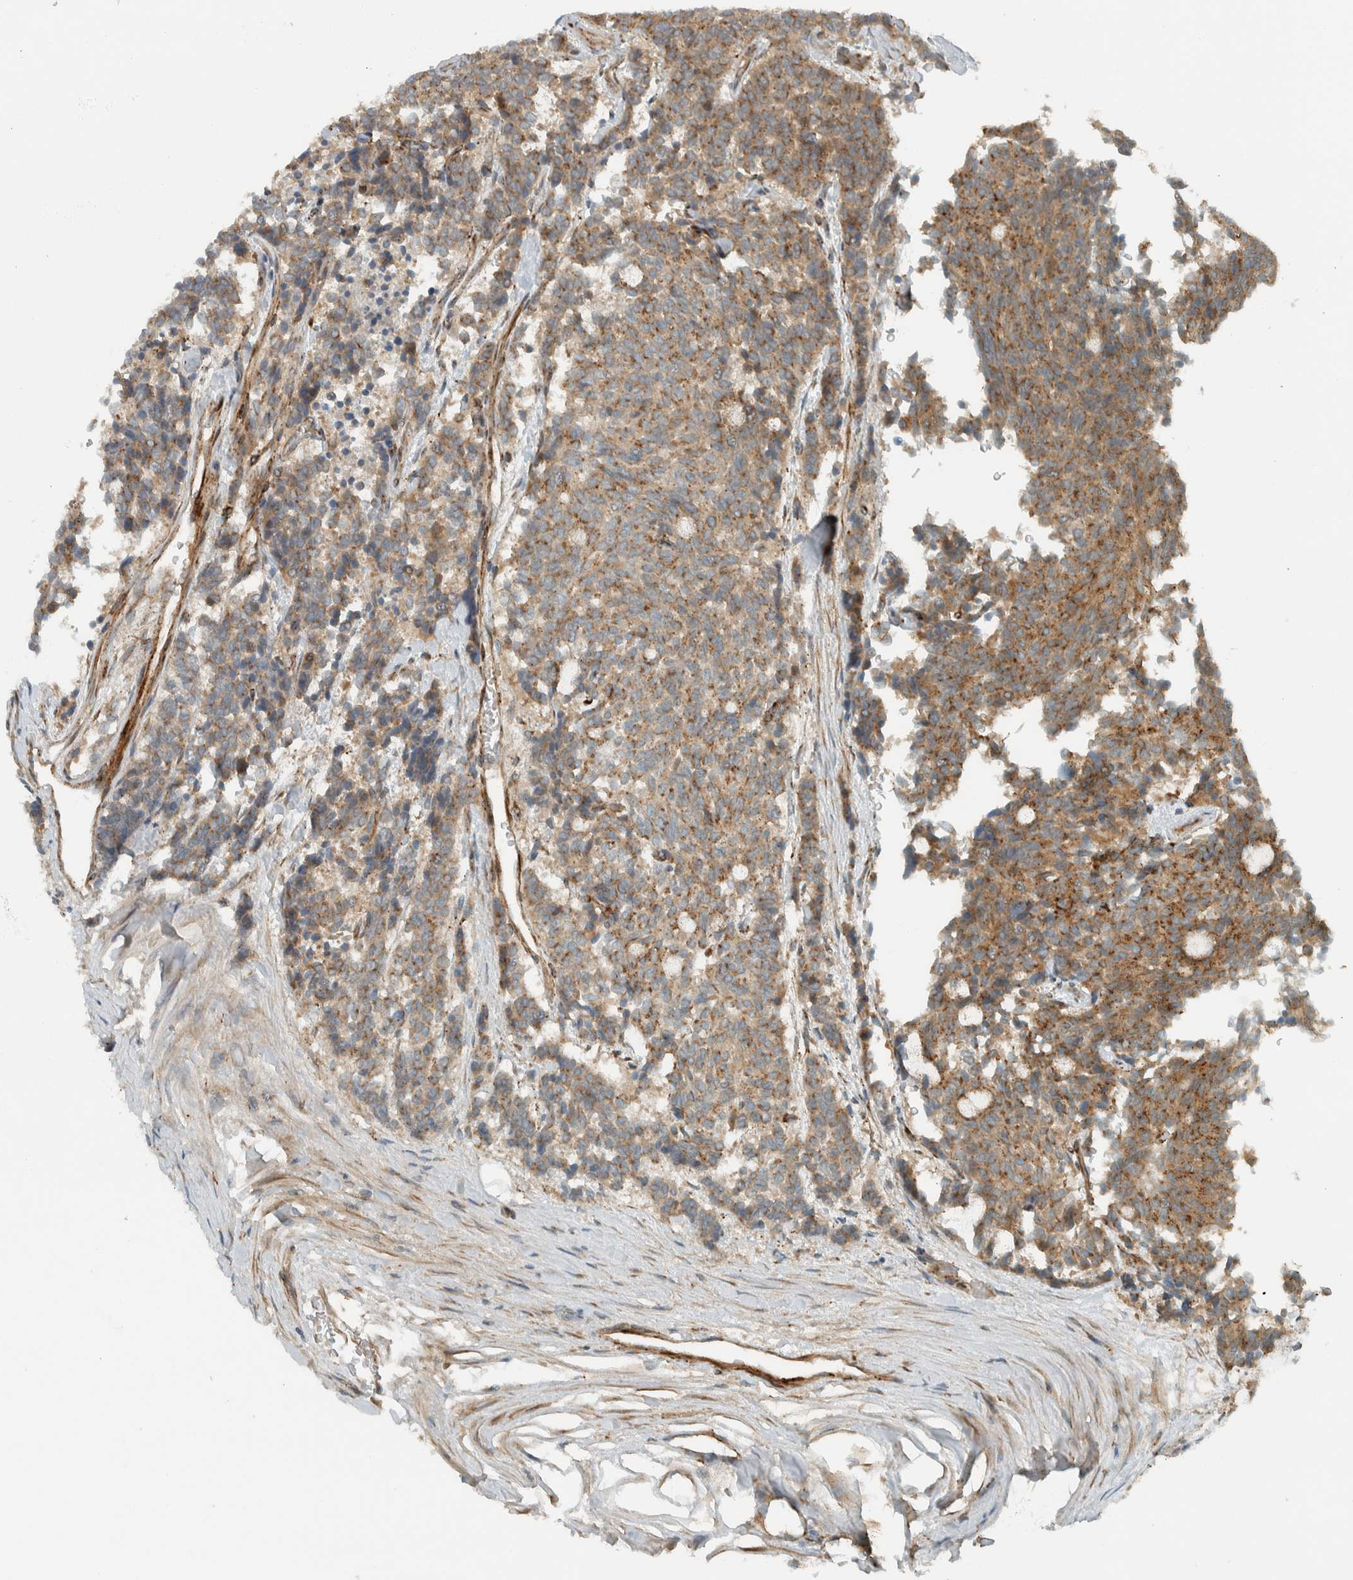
{"staining": {"intensity": "moderate", "quantity": ">75%", "location": "cytoplasmic/membranous"}, "tissue": "carcinoid", "cell_type": "Tumor cells", "image_type": "cancer", "snomed": [{"axis": "morphology", "description": "Carcinoid, malignant, NOS"}, {"axis": "topography", "description": "Pancreas"}], "caption": "Tumor cells reveal medium levels of moderate cytoplasmic/membranous positivity in about >75% of cells in malignant carcinoid.", "gene": "EXOC7", "patient": {"sex": "female", "age": 54}}